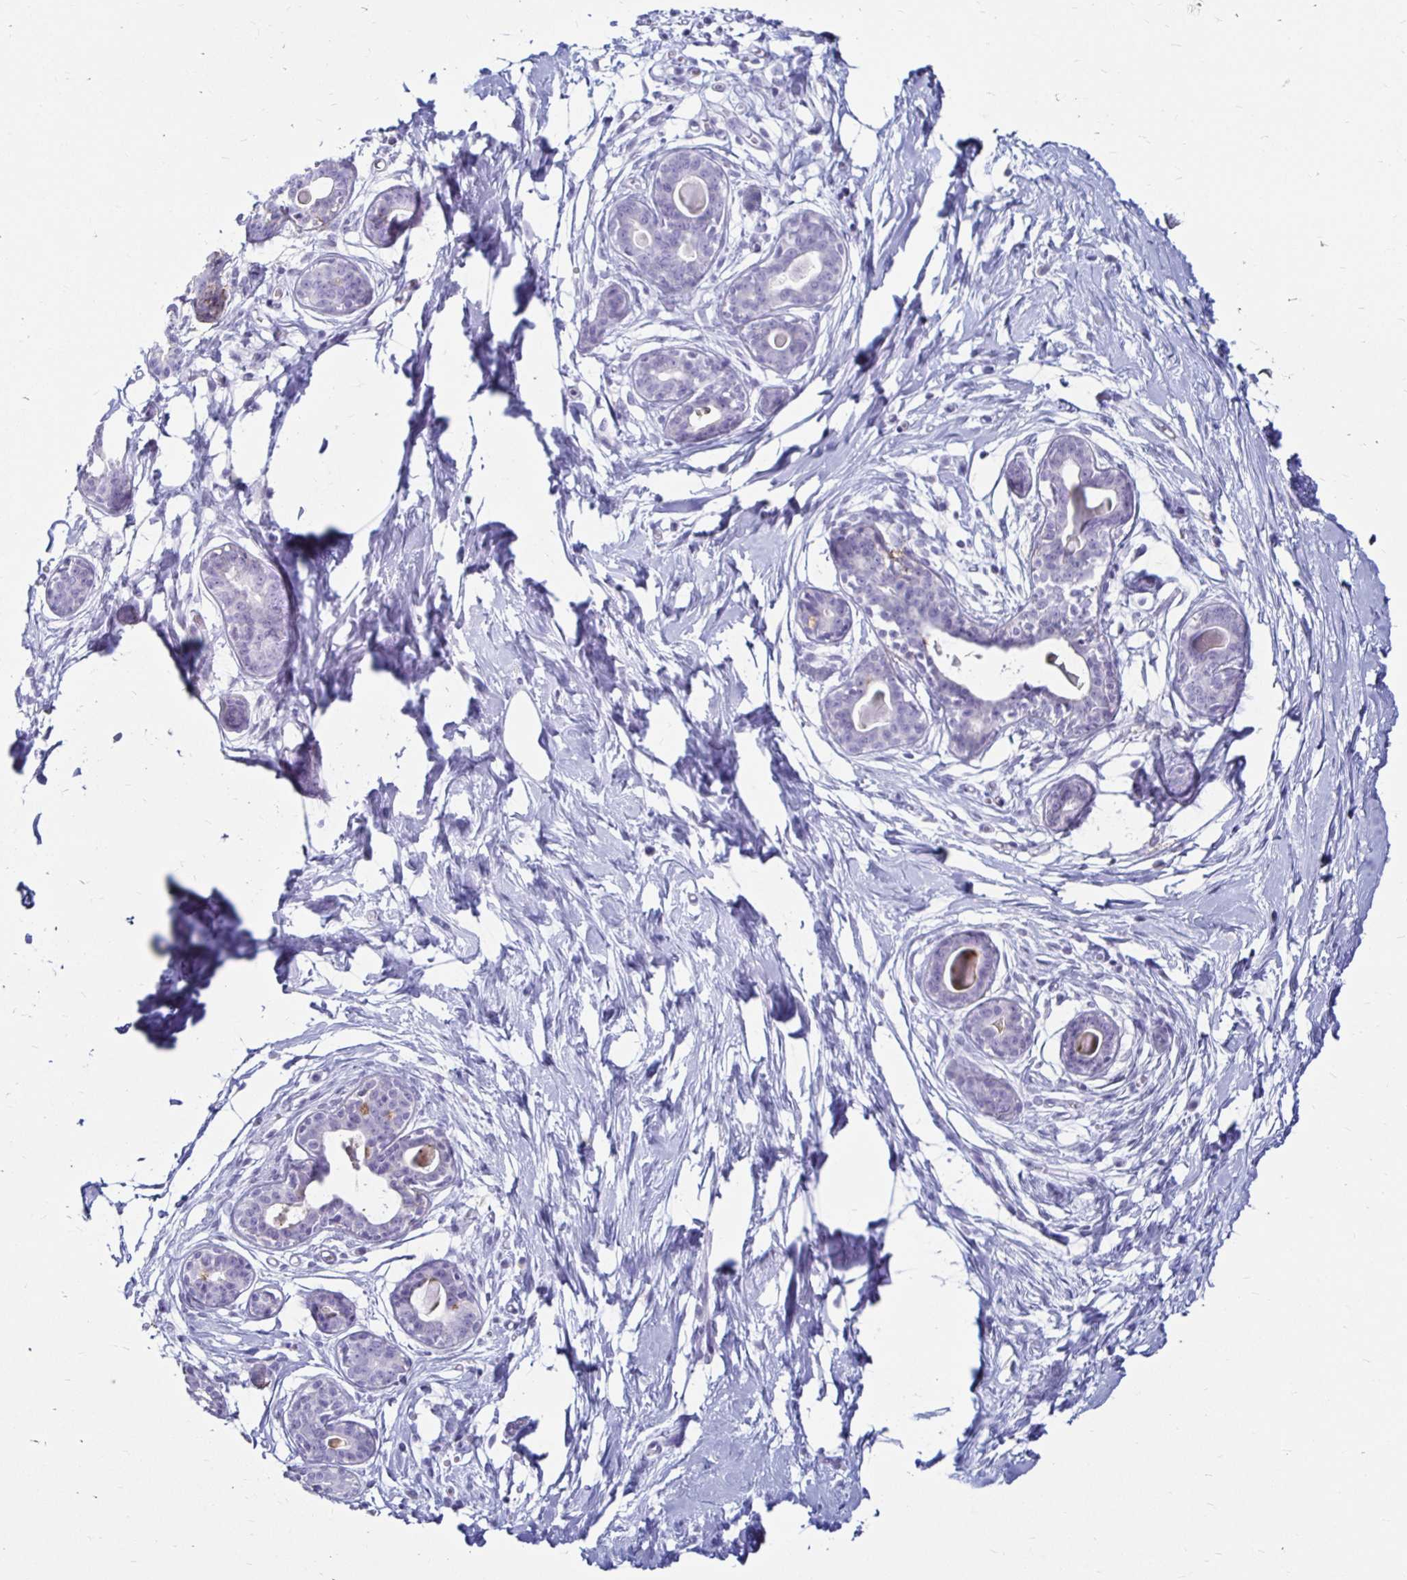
{"staining": {"intensity": "negative", "quantity": "none", "location": "none"}, "tissue": "breast", "cell_type": "Adipocytes", "image_type": "normal", "snomed": [{"axis": "morphology", "description": "Normal tissue, NOS"}, {"axis": "topography", "description": "Breast"}], "caption": "High magnification brightfield microscopy of normal breast stained with DAB (brown) and counterstained with hematoxylin (blue): adipocytes show no significant positivity.", "gene": "TIMP1", "patient": {"sex": "female", "age": 45}}